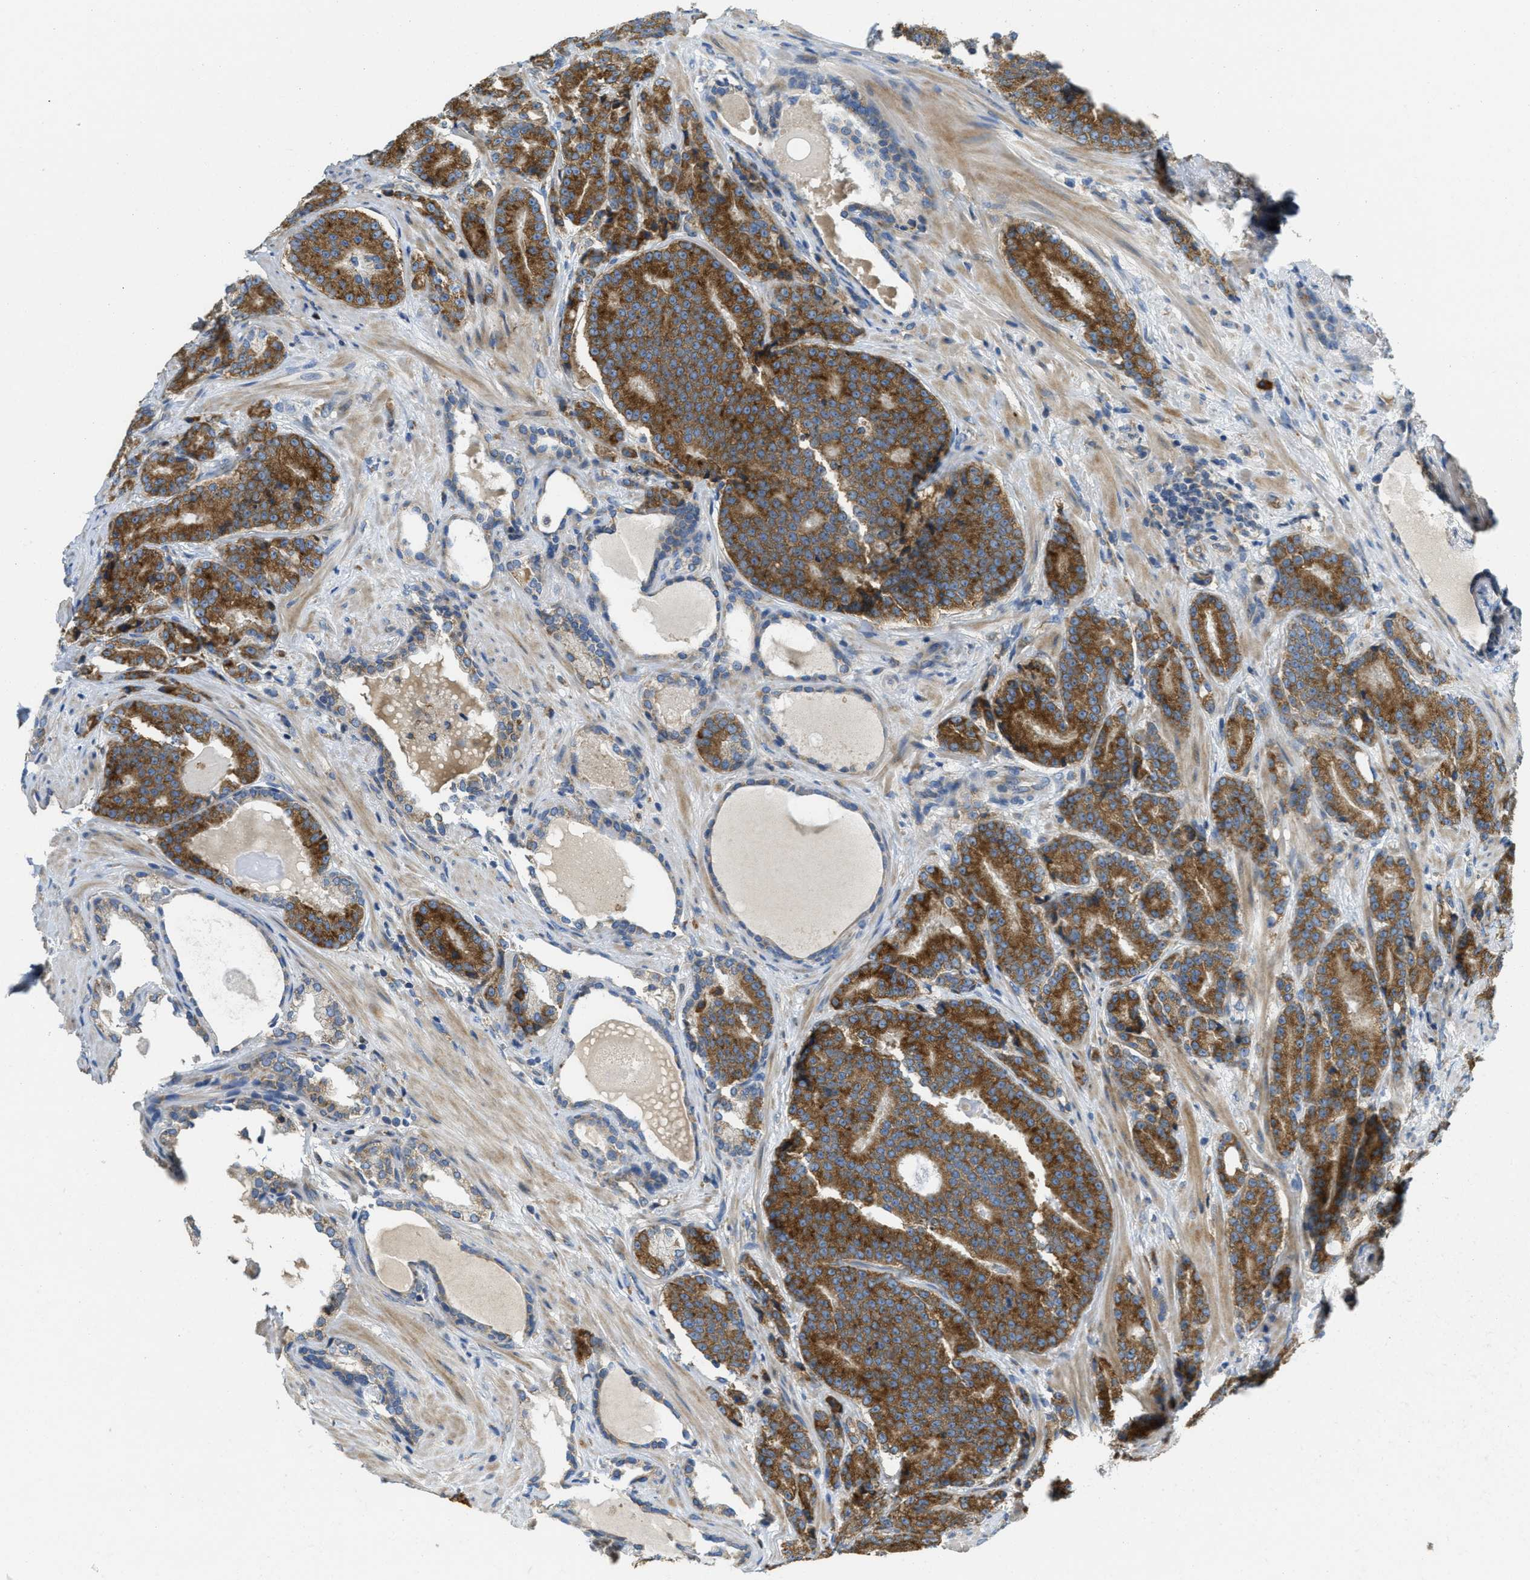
{"staining": {"intensity": "strong", "quantity": ">75%", "location": "cytoplasmic/membranous"}, "tissue": "prostate cancer", "cell_type": "Tumor cells", "image_type": "cancer", "snomed": [{"axis": "morphology", "description": "Adenocarcinoma, High grade"}, {"axis": "topography", "description": "Prostate"}], "caption": "This photomicrograph exhibits prostate cancer (adenocarcinoma (high-grade)) stained with IHC to label a protein in brown. The cytoplasmic/membranous of tumor cells show strong positivity for the protein. Nuclei are counter-stained blue.", "gene": "SSR1", "patient": {"sex": "male", "age": 61}}